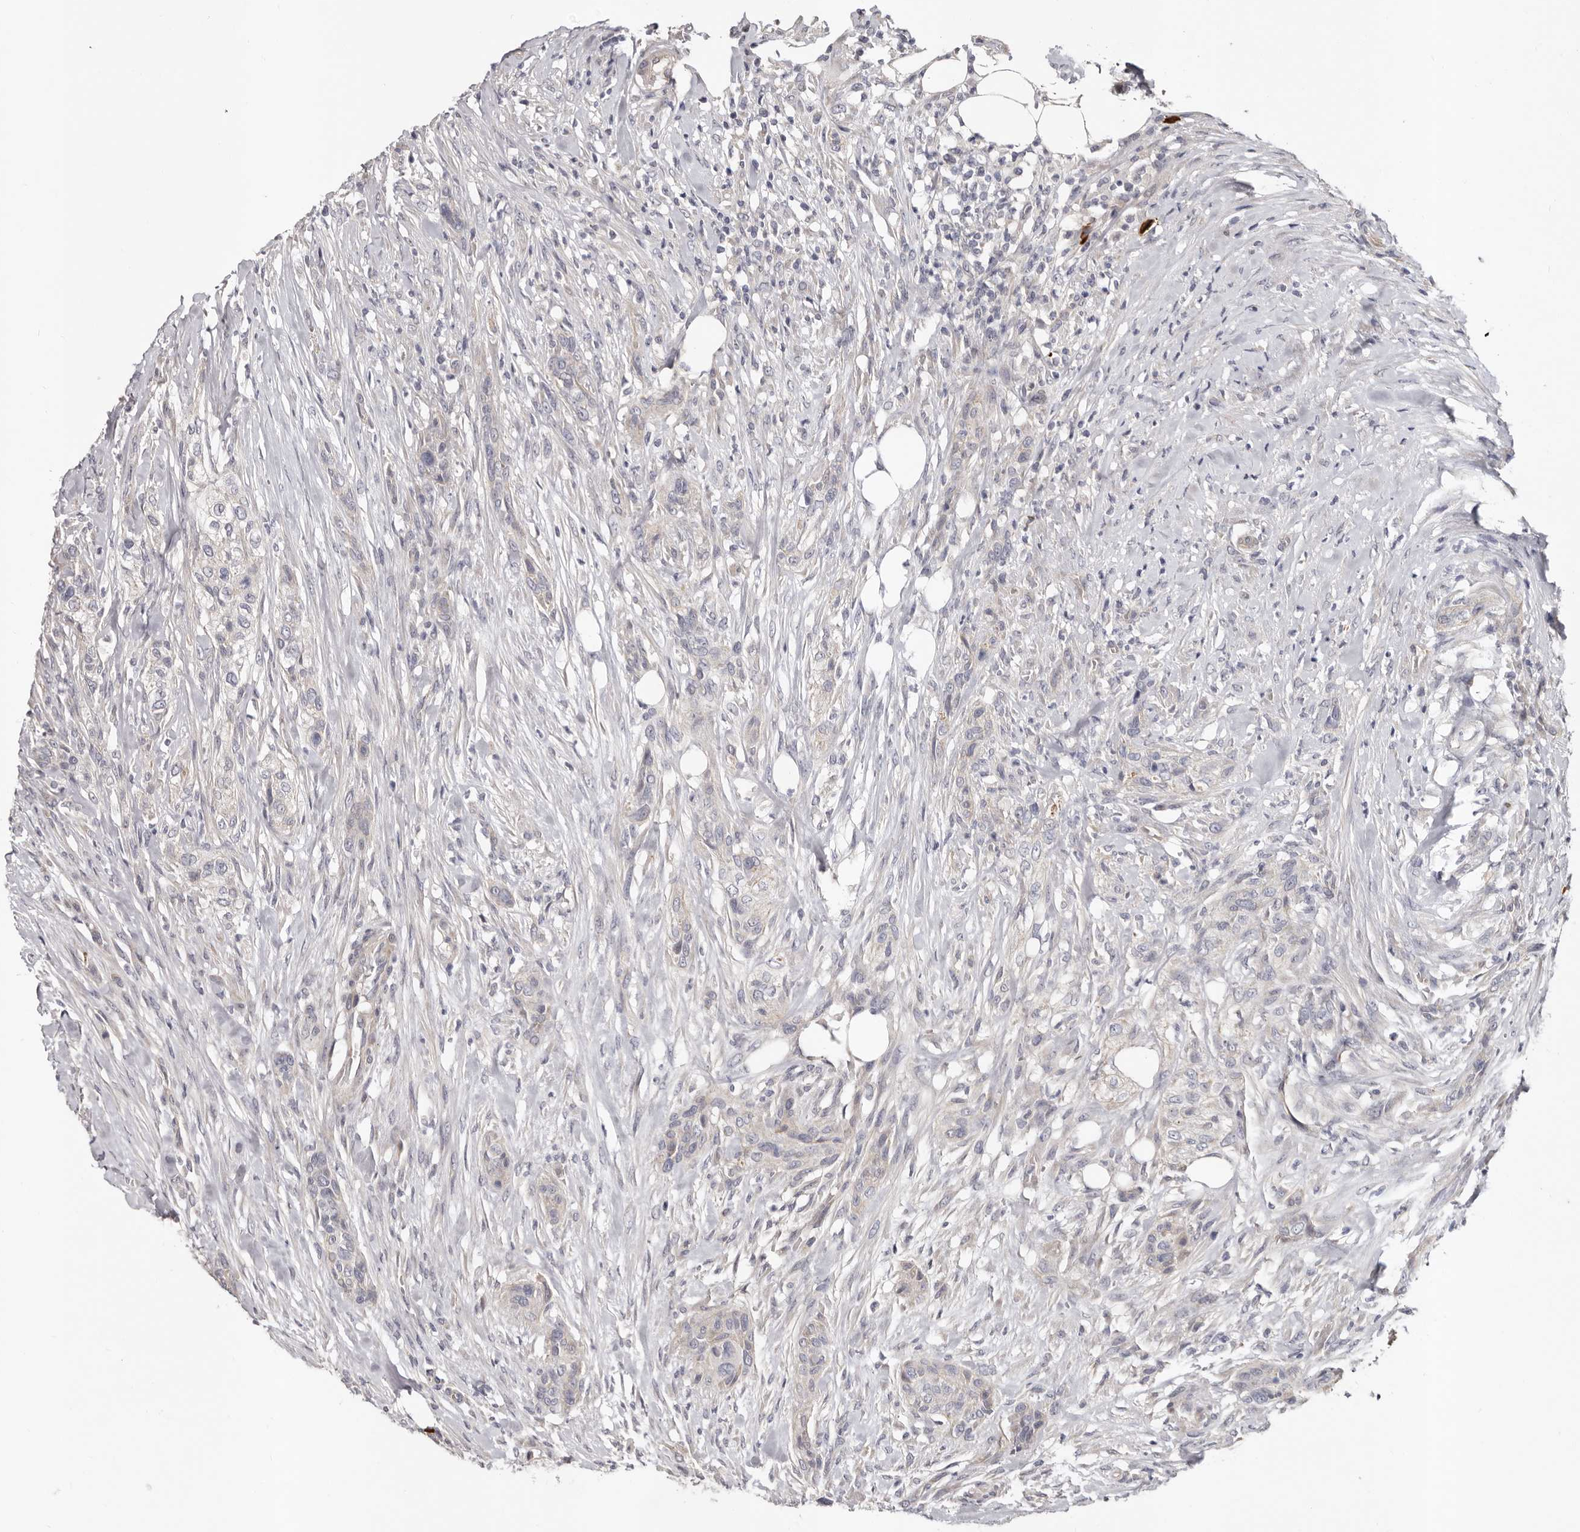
{"staining": {"intensity": "negative", "quantity": "none", "location": "none"}, "tissue": "urothelial cancer", "cell_type": "Tumor cells", "image_type": "cancer", "snomed": [{"axis": "morphology", "description": "Urothelial carcinoma, High grade"}, {"axis": "topography", "description": "Urinary bladder"}], "caption": "An IHC photomicrograph of urothelial cancer is shown. There is no staining in tumor cells of urothelial cancer.", "gene": "SPTA1", "patient": {"sex": "male", "age": 35}}